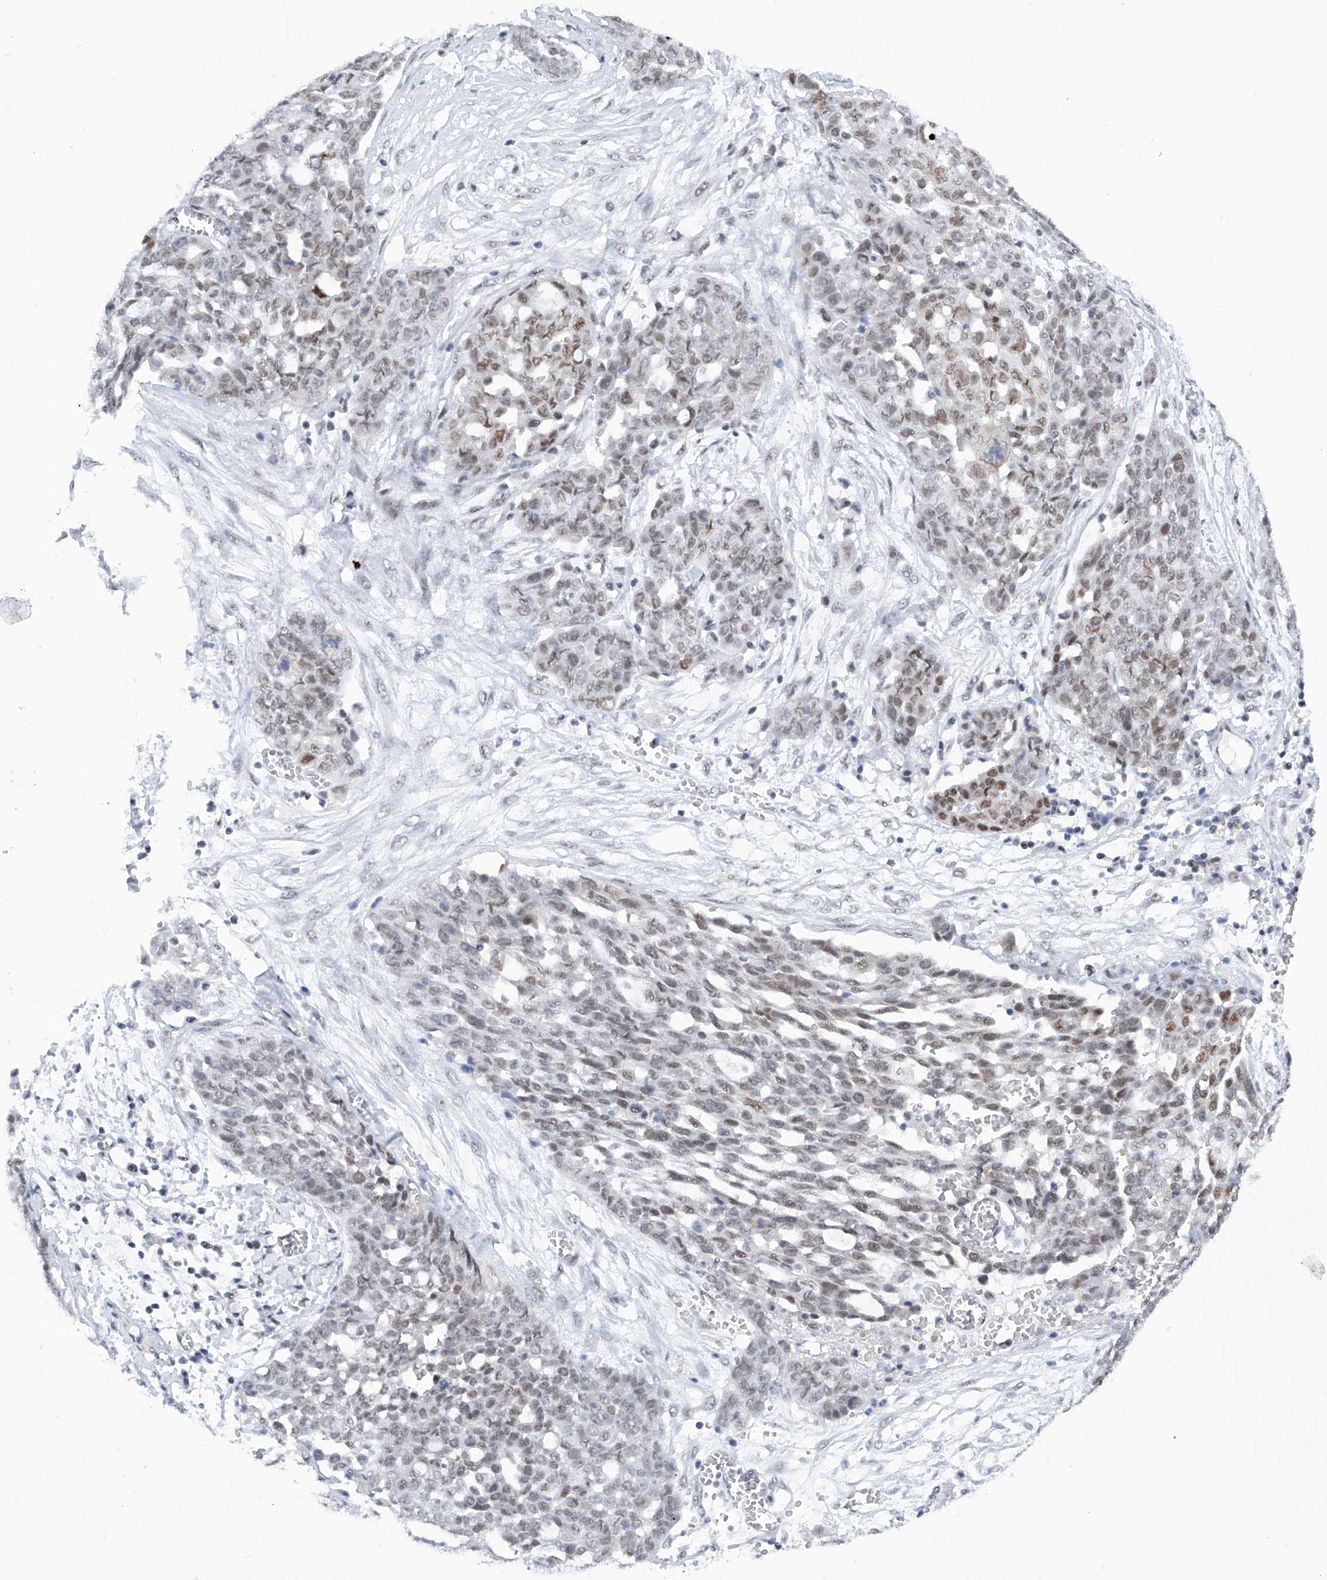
{"staining": {"intensity": "moderate", "quantity": "<25%", "location": "nuclear"}, "tissue": "ovarian cancer", "cell_type": "Tumor cells", "image_type": "cancer", "snomed": [{"axis": "morphology", "description": "Cystadenocarcinoma, serous, NOS"}, {"axis": "topography", "description": "Soft tissue"}, {"axis": "topography", "description": "Ovary"}], "caption": "Protein positivity by immunohistochemistry (IHC) demonstrates moderate nuclear positivity in approximately <25% of tumor cells in ovarian cancer (serous cystadenocarcinoma). The staining was performed using DAB (3,3'-diaminobenzidine) to visualize the protein expression in brown, while the nuclei were stained in blue with hematoxylin (Magnification: 20x).", "gene": "RAD54L", "patient": {"sex": "female", "age": 57}}